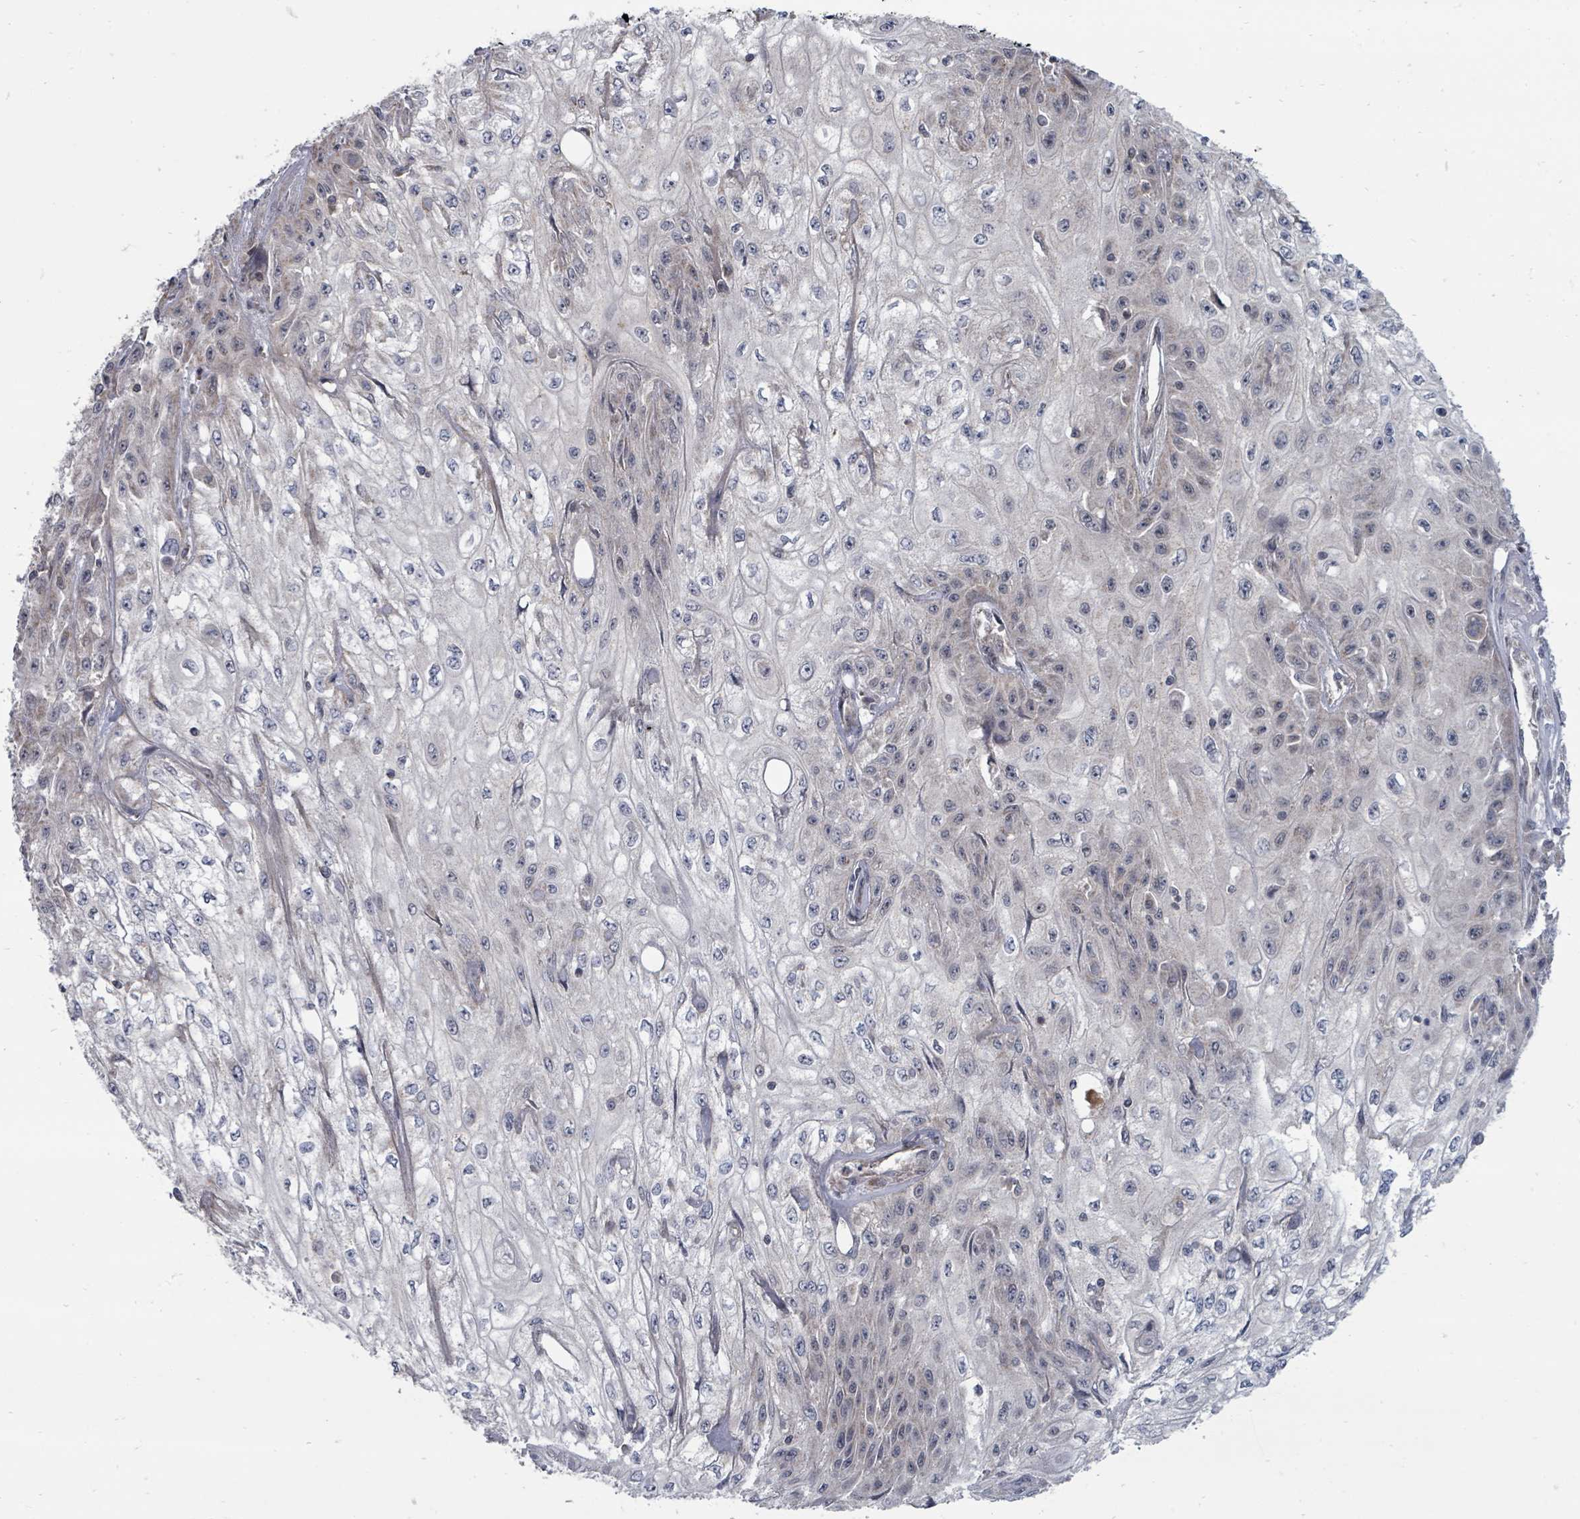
{"staining": {"intensity": "negative", "quantity": "none", "location": "none"}, "tissue": "skin cancer", "cell_type": "Tumor cells", "image_type": "cancer", "snomed": [{"axis": "morphology", "description": "Squamous cell carcinoma, NOS"}, {"axis": "morphology", "description": "Squamous cell carcinoma, metastatic, NOS"}, {"axis": "topography", "description": "Skin"}, {"axis": "topography", "description": "Lymph node"}], "caption": "IHC of skin cancer shows no expression in tumor cells.", "gene": "MAGOHB", "patient": {"sex": "male", "age": 75}}